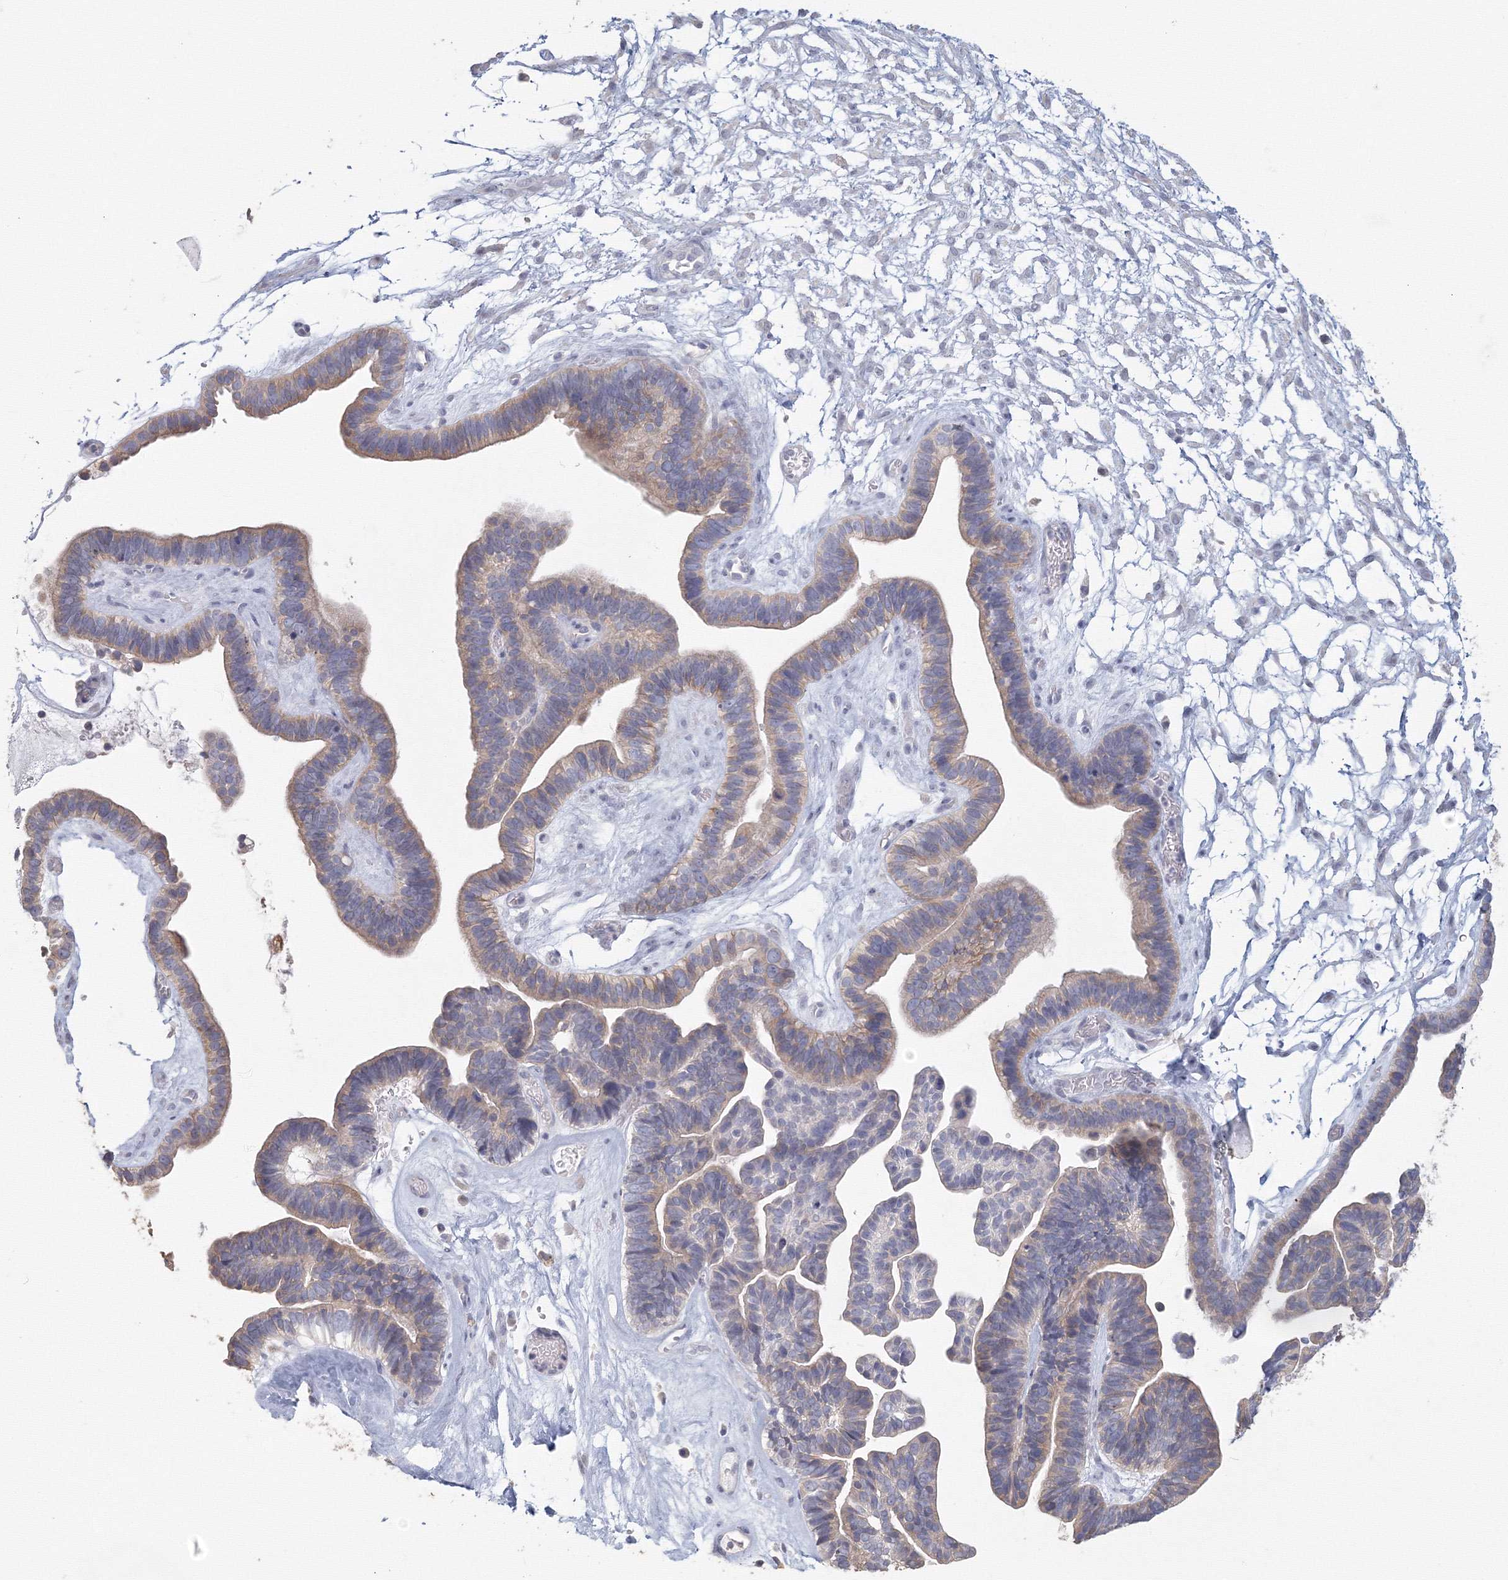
{"staining": {"intensity": "weak", "quantity": "25%-75%", "location": "cytoplasmic/membranous"}, "tissue": "ovarian cancer", "cell_type": "Tumor cells", "image_type": "cancer", "snomed": [{"axis": "morphology", "description": "Cystadenocarcinoma, serous, NOS"}, {"axis": "topography", "description": "Ovary"}], "caption": "This is an image of IHC staining of ovarian cancer (serous cystadenocarcinoma), which shows weak expression in the cytoplasmic/membranous of tumor cells.", "gene": "TACC2", "patient": {"sex": "female", "age": 56}}